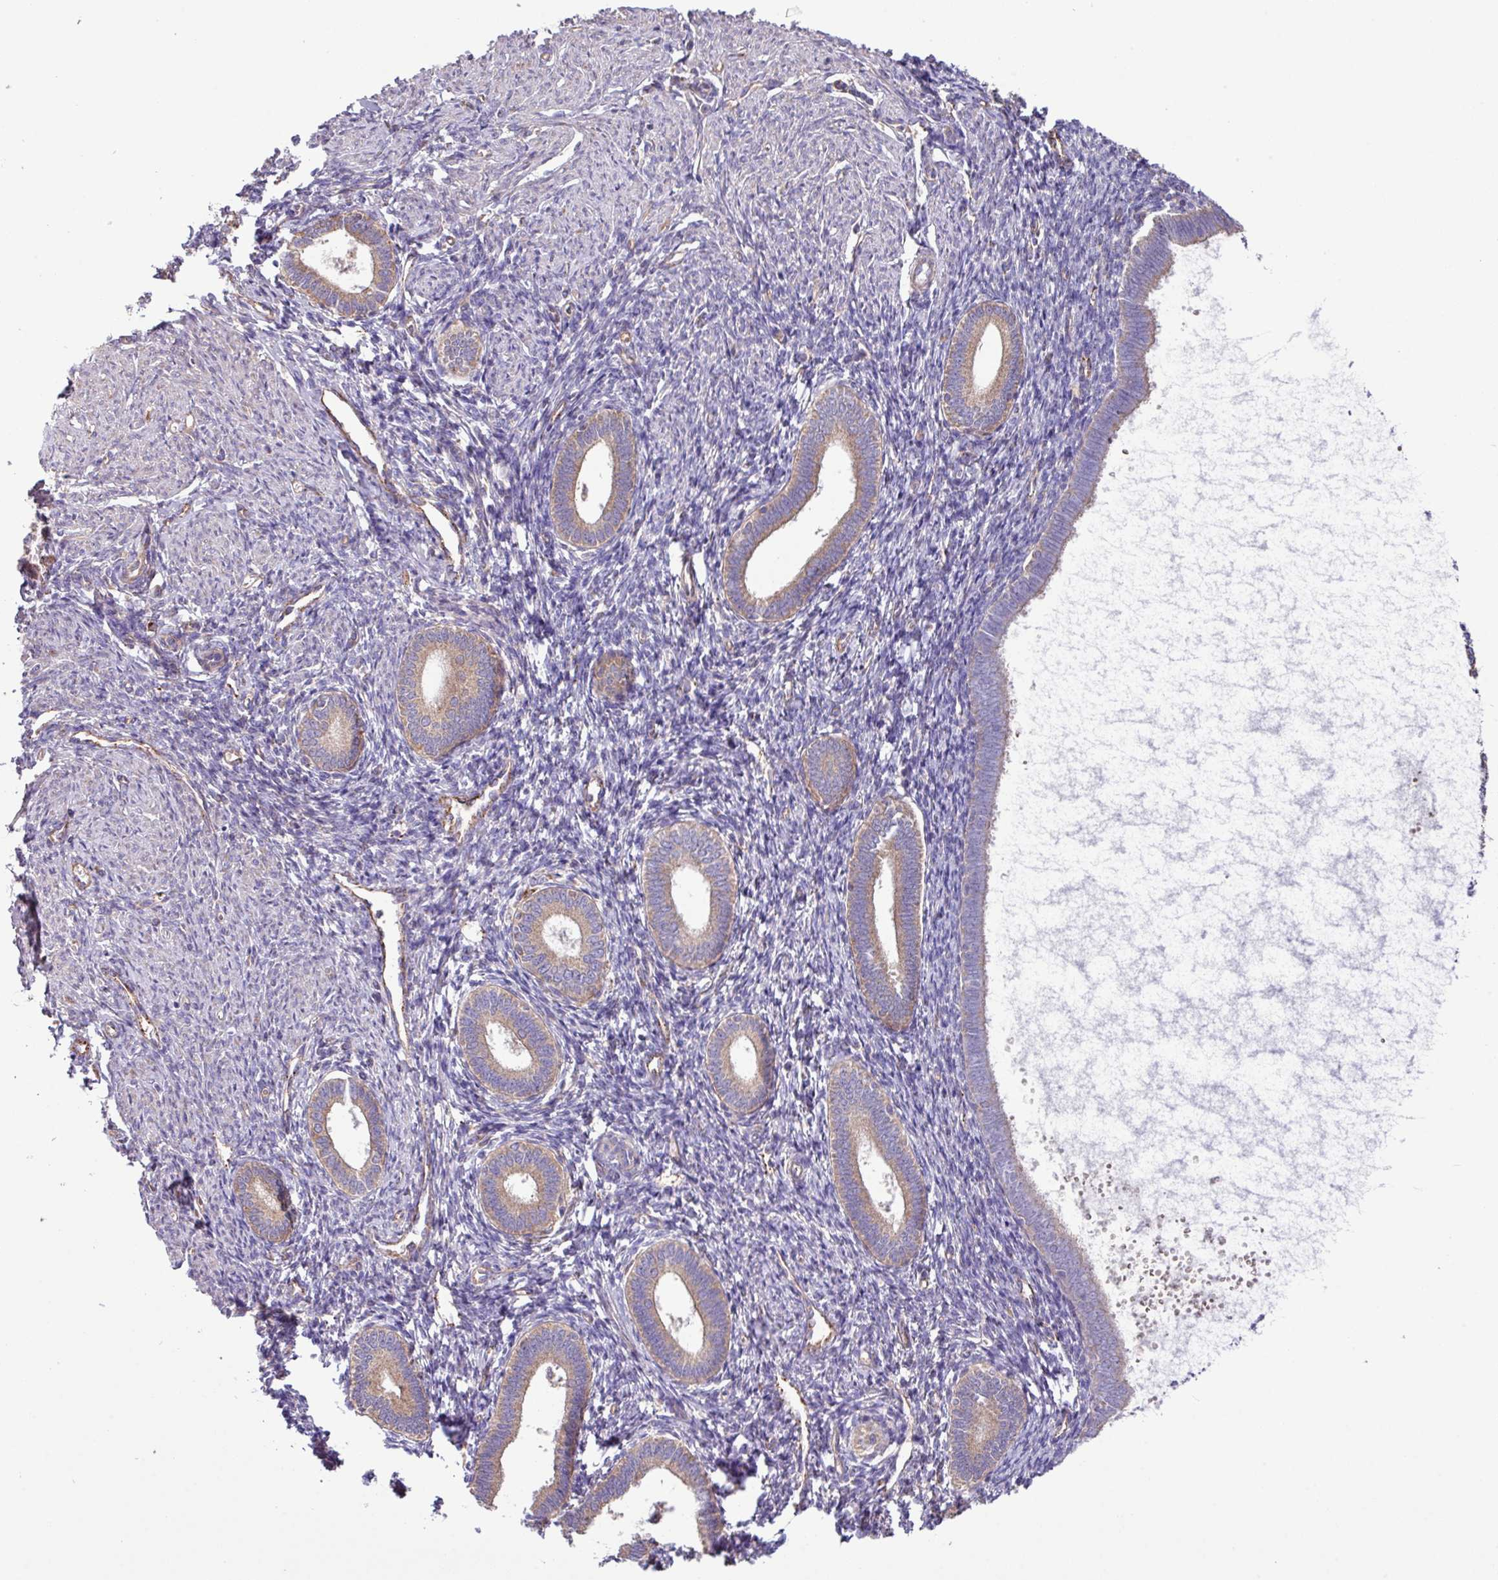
{"staining": {"intensity": "weak", "quantity": "25%-75%", "location": "cytoplasmic/membranous"}, "tissue": "endometrium", "cell_type": "Cells in endometrial stroma", "image_type": "normal", "snomed": [{"axis": "morphology", "description": "Normal tissue, NOS"}, {"axis": "topography", "description": "Endometrium"}], "caption": "This image shows immunohistochemistry (IHC) staining of benign endometrium, with low weak cytoplasmic/membranous staining in approximately 25%-75% of cells in endometrial stroma.", "gene": "PPM1J", "patient": {"sex": "female", "age": 41}}